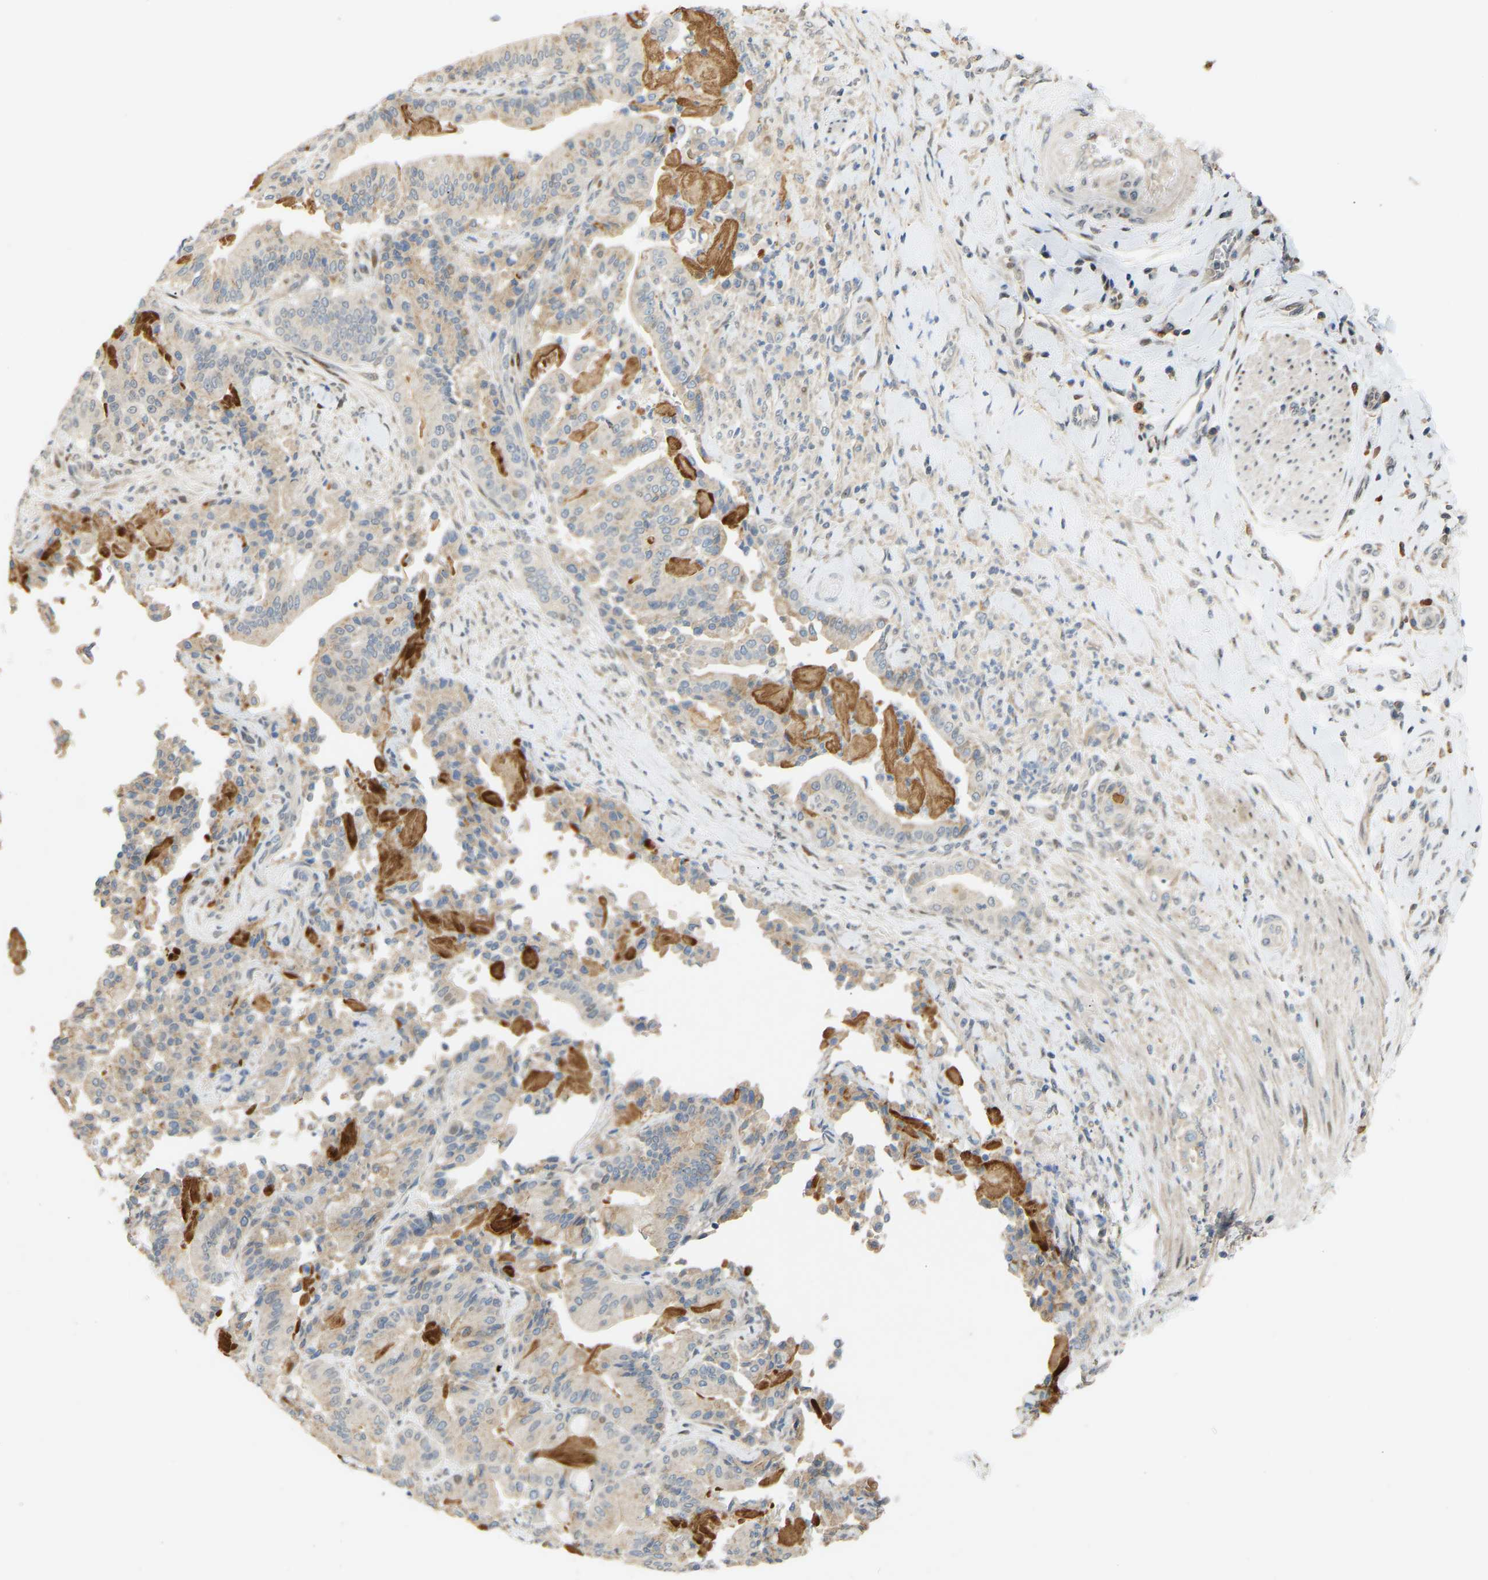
{"staining": {"intensity": "moderate", "quantity": "<25%", "location": "nuclear"}, "tissue": "pancreatic cancer", "cell_type": "Tumor cells", "image_type": "cancer", "snomed": [{"axis": "morphology", "description": "Normal tissue, NOS"}, {"axis": "morphology", "description": "Adenocarcinoma, NOS"}, {"axis": "topography", "description": "Pancreas"}], "caption": "Protein staining displays moderate nuclear expression in approximately <25% of tumor cells in pancreatic cancer.", "gene": "PTPN4", "patient": {"sex": "male", "age": 63}}